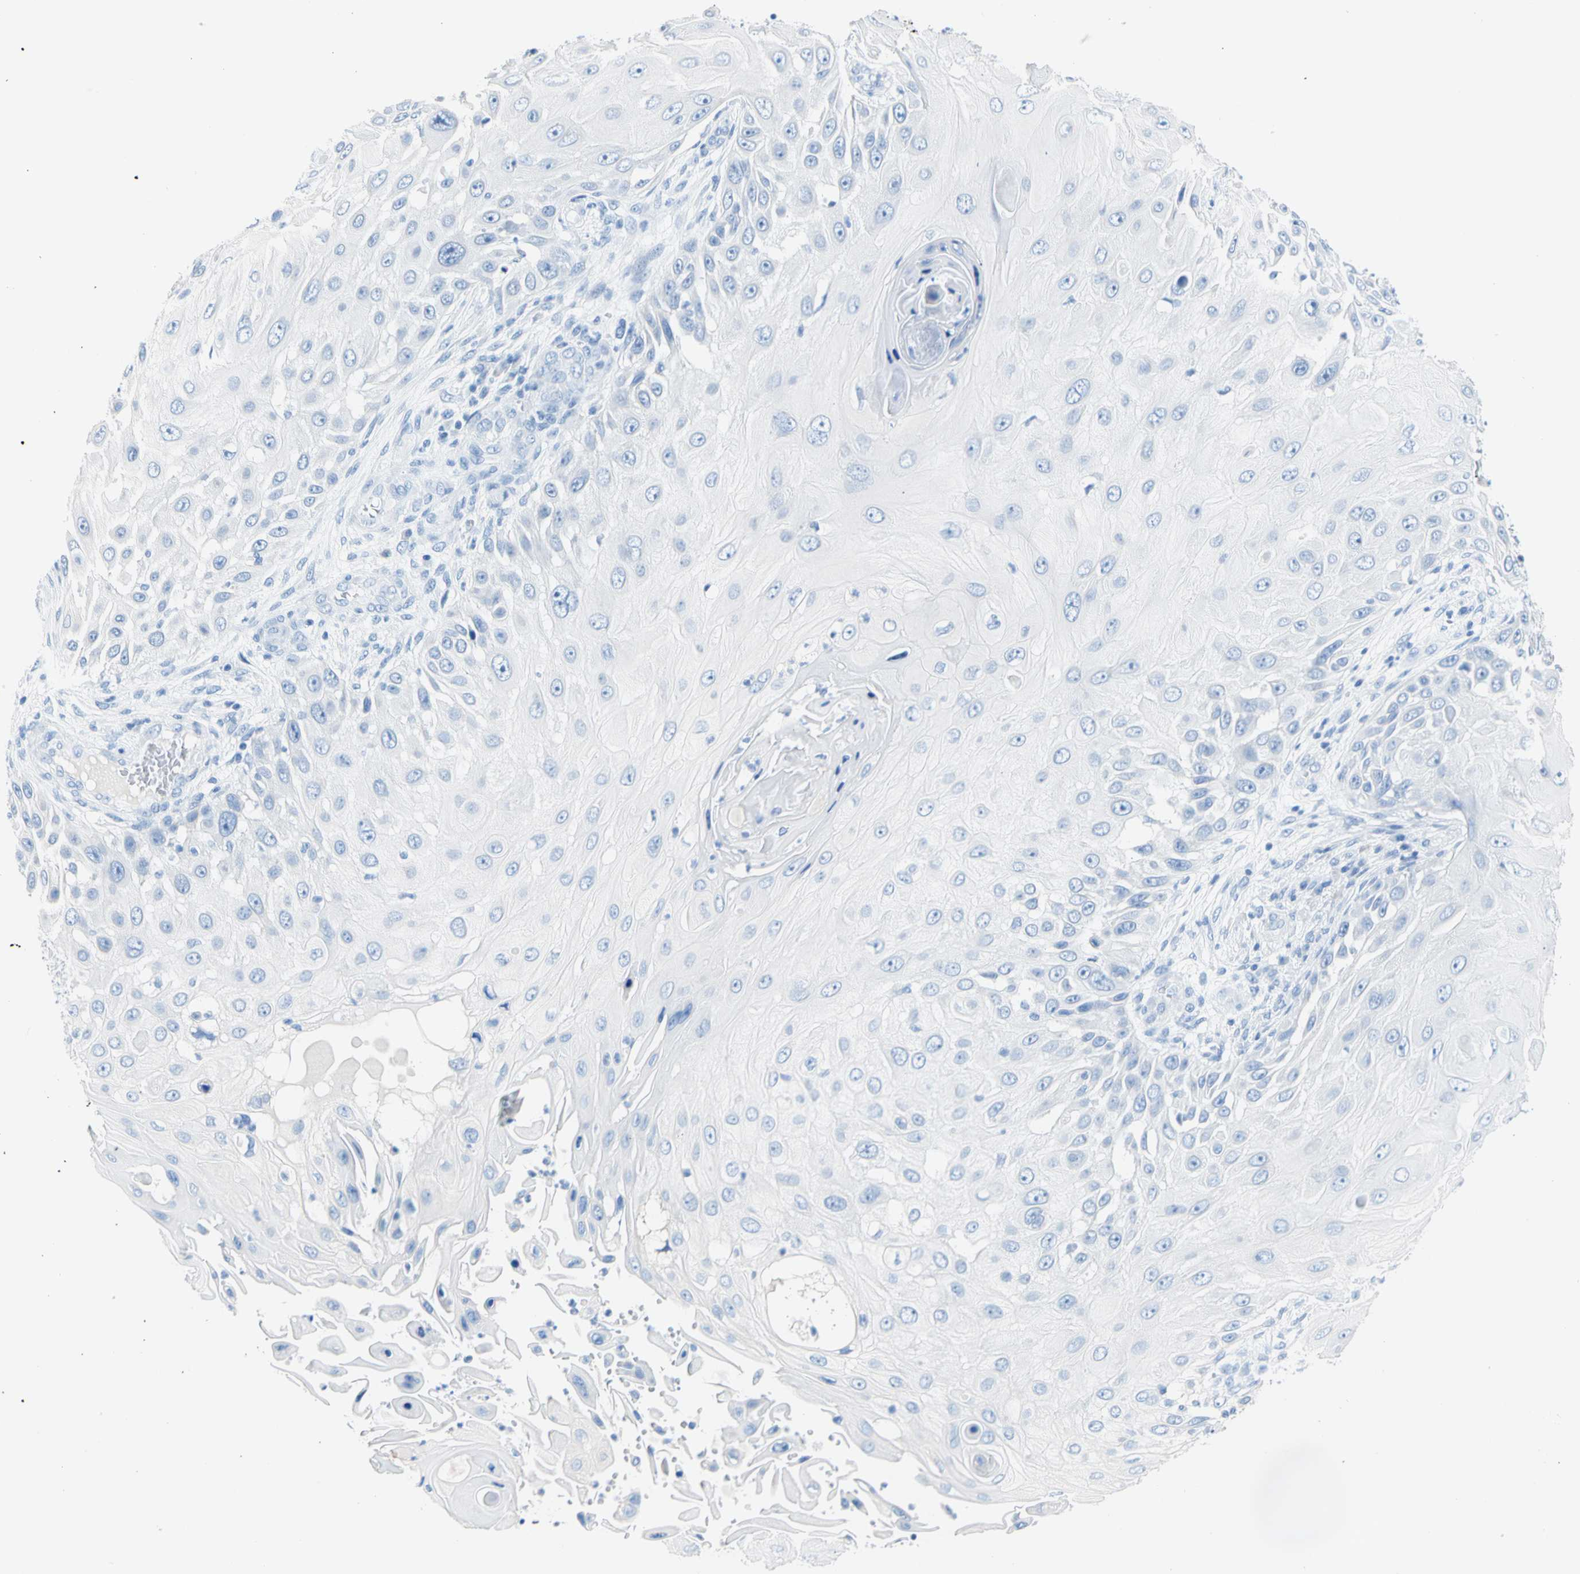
{"staining": {"intensity": "negative", "quantity": "none", "location": "none"}, "tissue": "skin cancer", "cell_type": "Tumor cells", "image_type": "cancer", "snomed": [{"axis": "morphology", "description": "Squamous cell carcinoma, NOS"}, {"axis": "topography", "description": "Skin"}], "caption": "A high-resolution histopathology image shows immunohistochemistry staining of skin squamous cell carcinoma, which reveals no significant expression in tumor cells.", "gene": "CEL", "patient": {"sex": "female", "age": 44}}